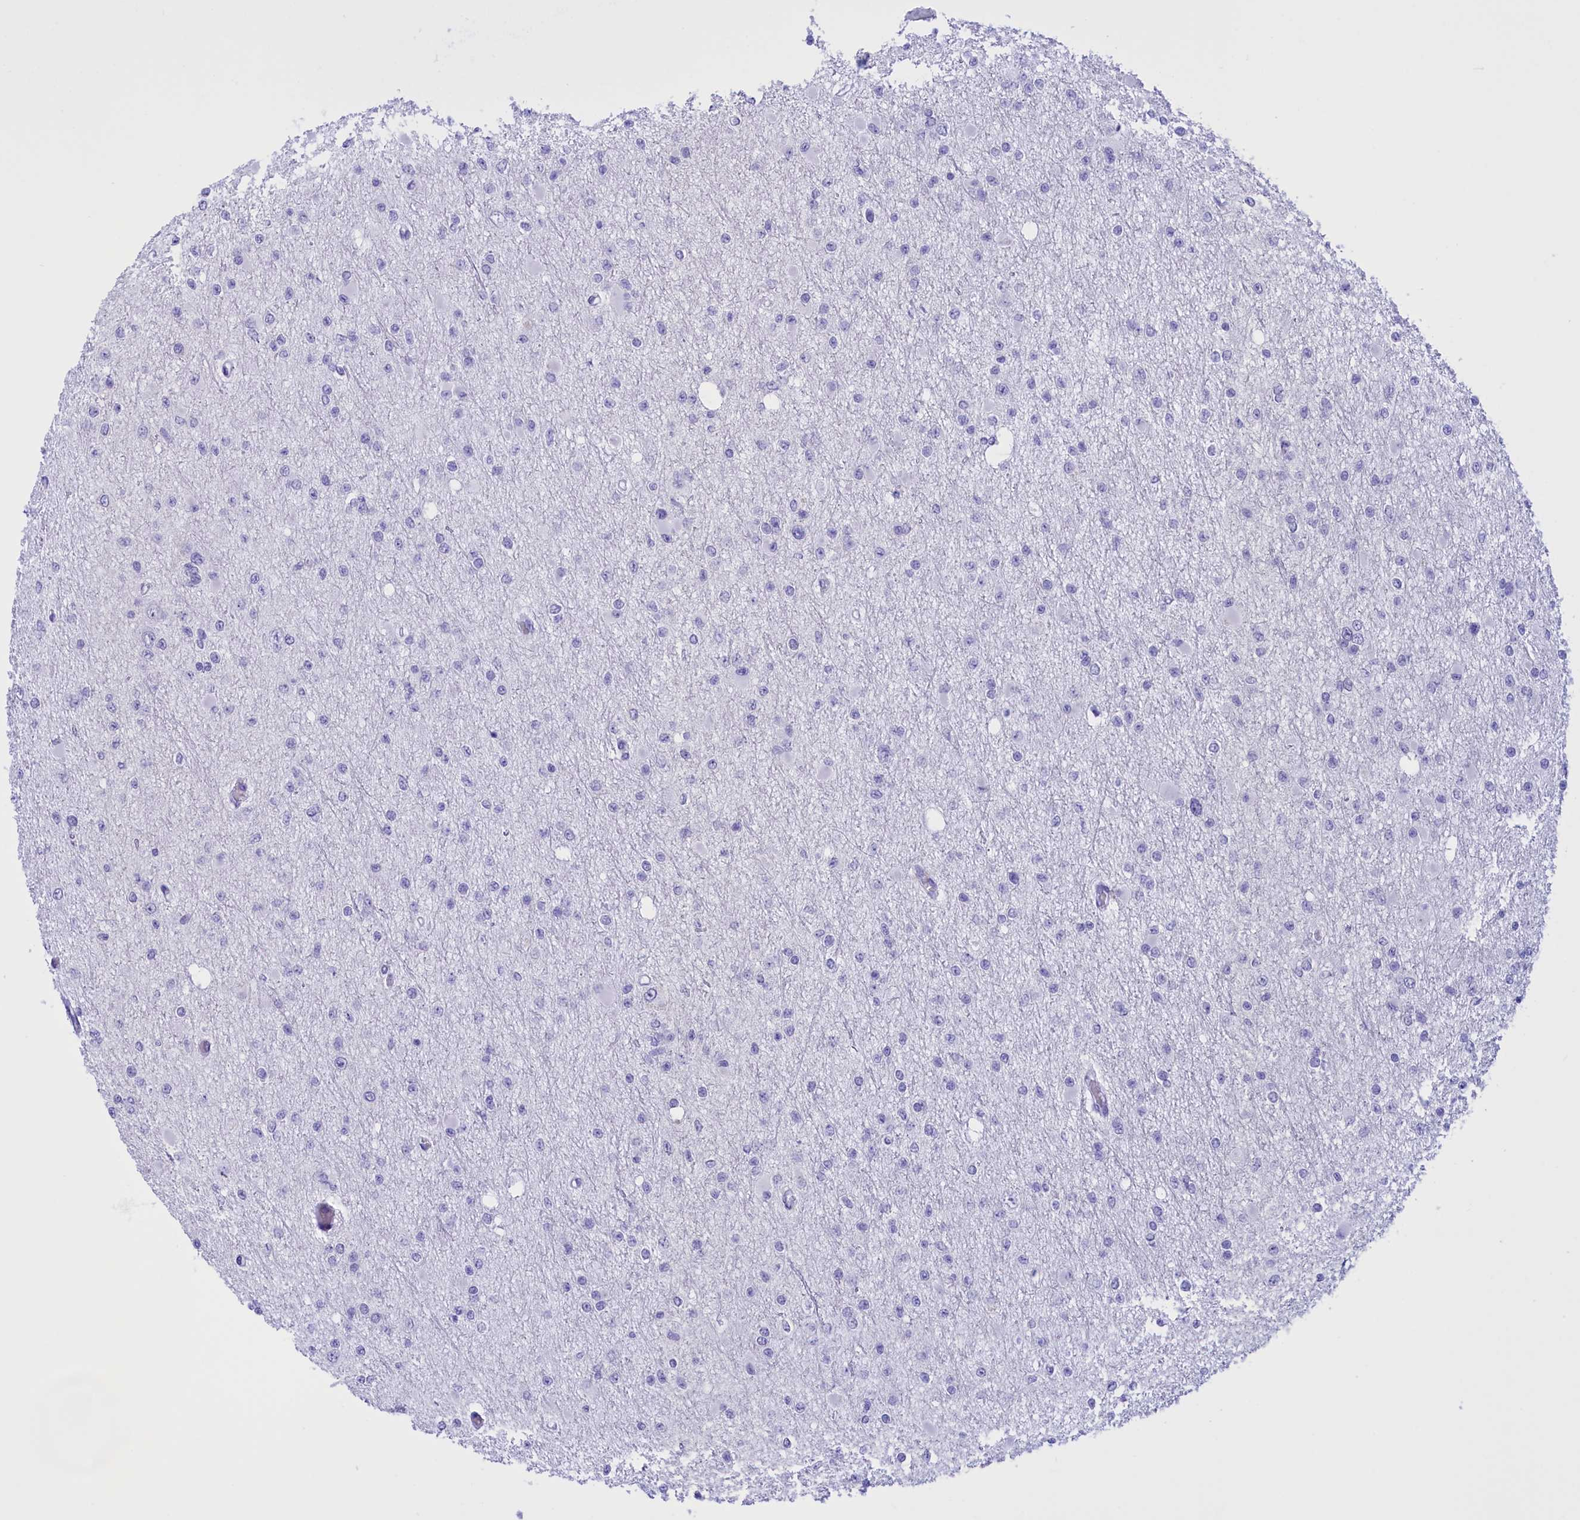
{"staining": {"intensity": "negative", "quantity": "none", "location": "none"}, "tissue": "glioma", "cell_type": "Tumor cells", "image_type": "cancer", "snomed": [{"axis": "morphology", "description": "Glioma, malignant, Low grade"}, {"axis": "topography", "description": "Brain"}], "caption": "Immunohistochemical staining of malignant glioma (low-grade) exhibits no significant expression in tumor cells.", "gene": "BRI3", "patient": {"sex": "female", "age": 22}}